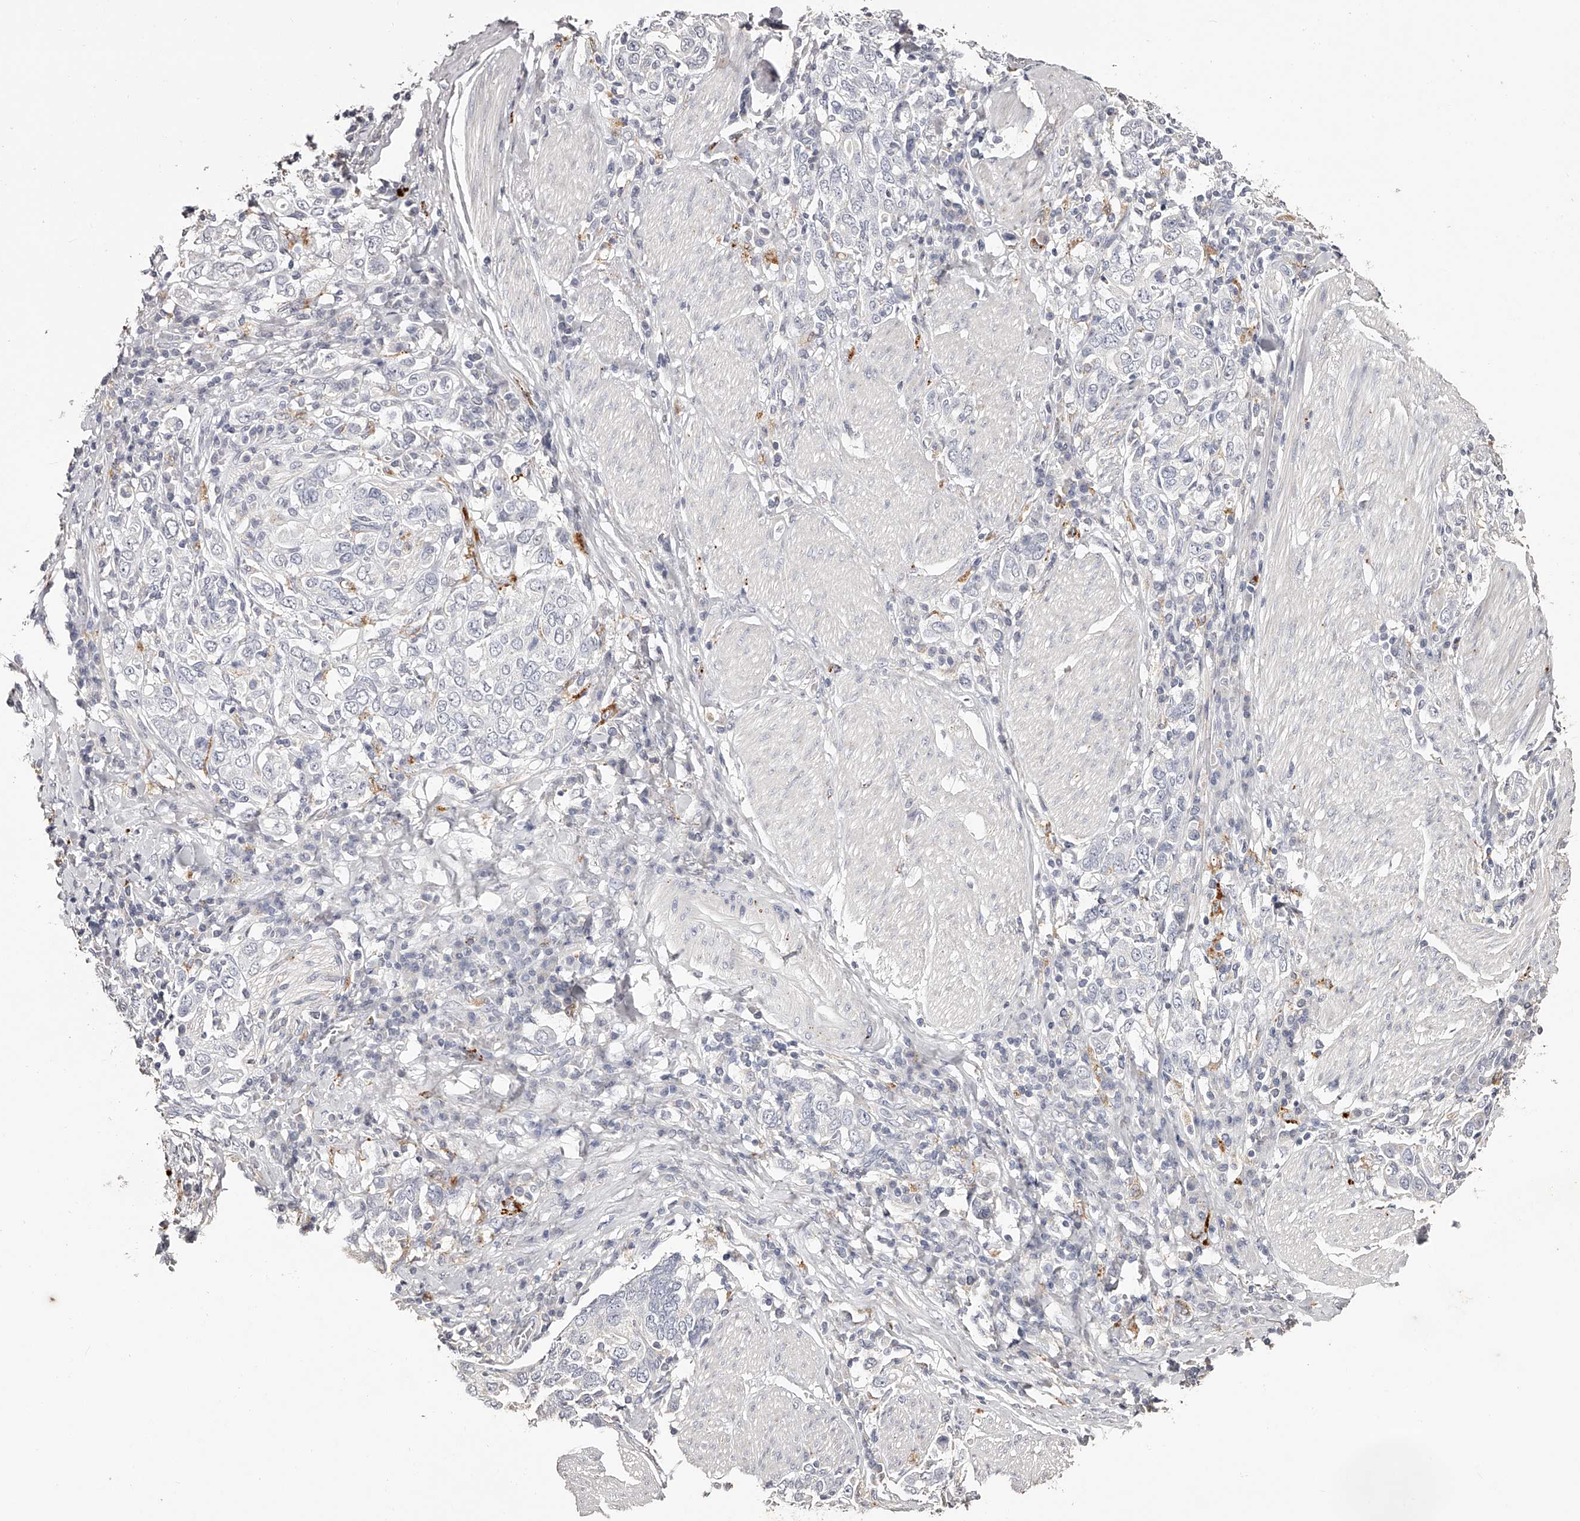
{"staining": {"intensity": "negative", "quantity": "none", "location": "none"}, "tissue": "stomach cancer", "cell_type": "Tumor cells", "image_type": "cancer", "snomed": [{"axis": "morphology", "description": "Adenocarcinoma, NOS"}, {"axis": "topography", "description": "Stomach, upper"}], "caption": "Immunohistochemistry (IHC) image of stomach cancer stained for a protein (brown), which displays no staining in tumor cells.", "gene": "SLC35D3", "patient": {"sex": "male", "age": 62}}